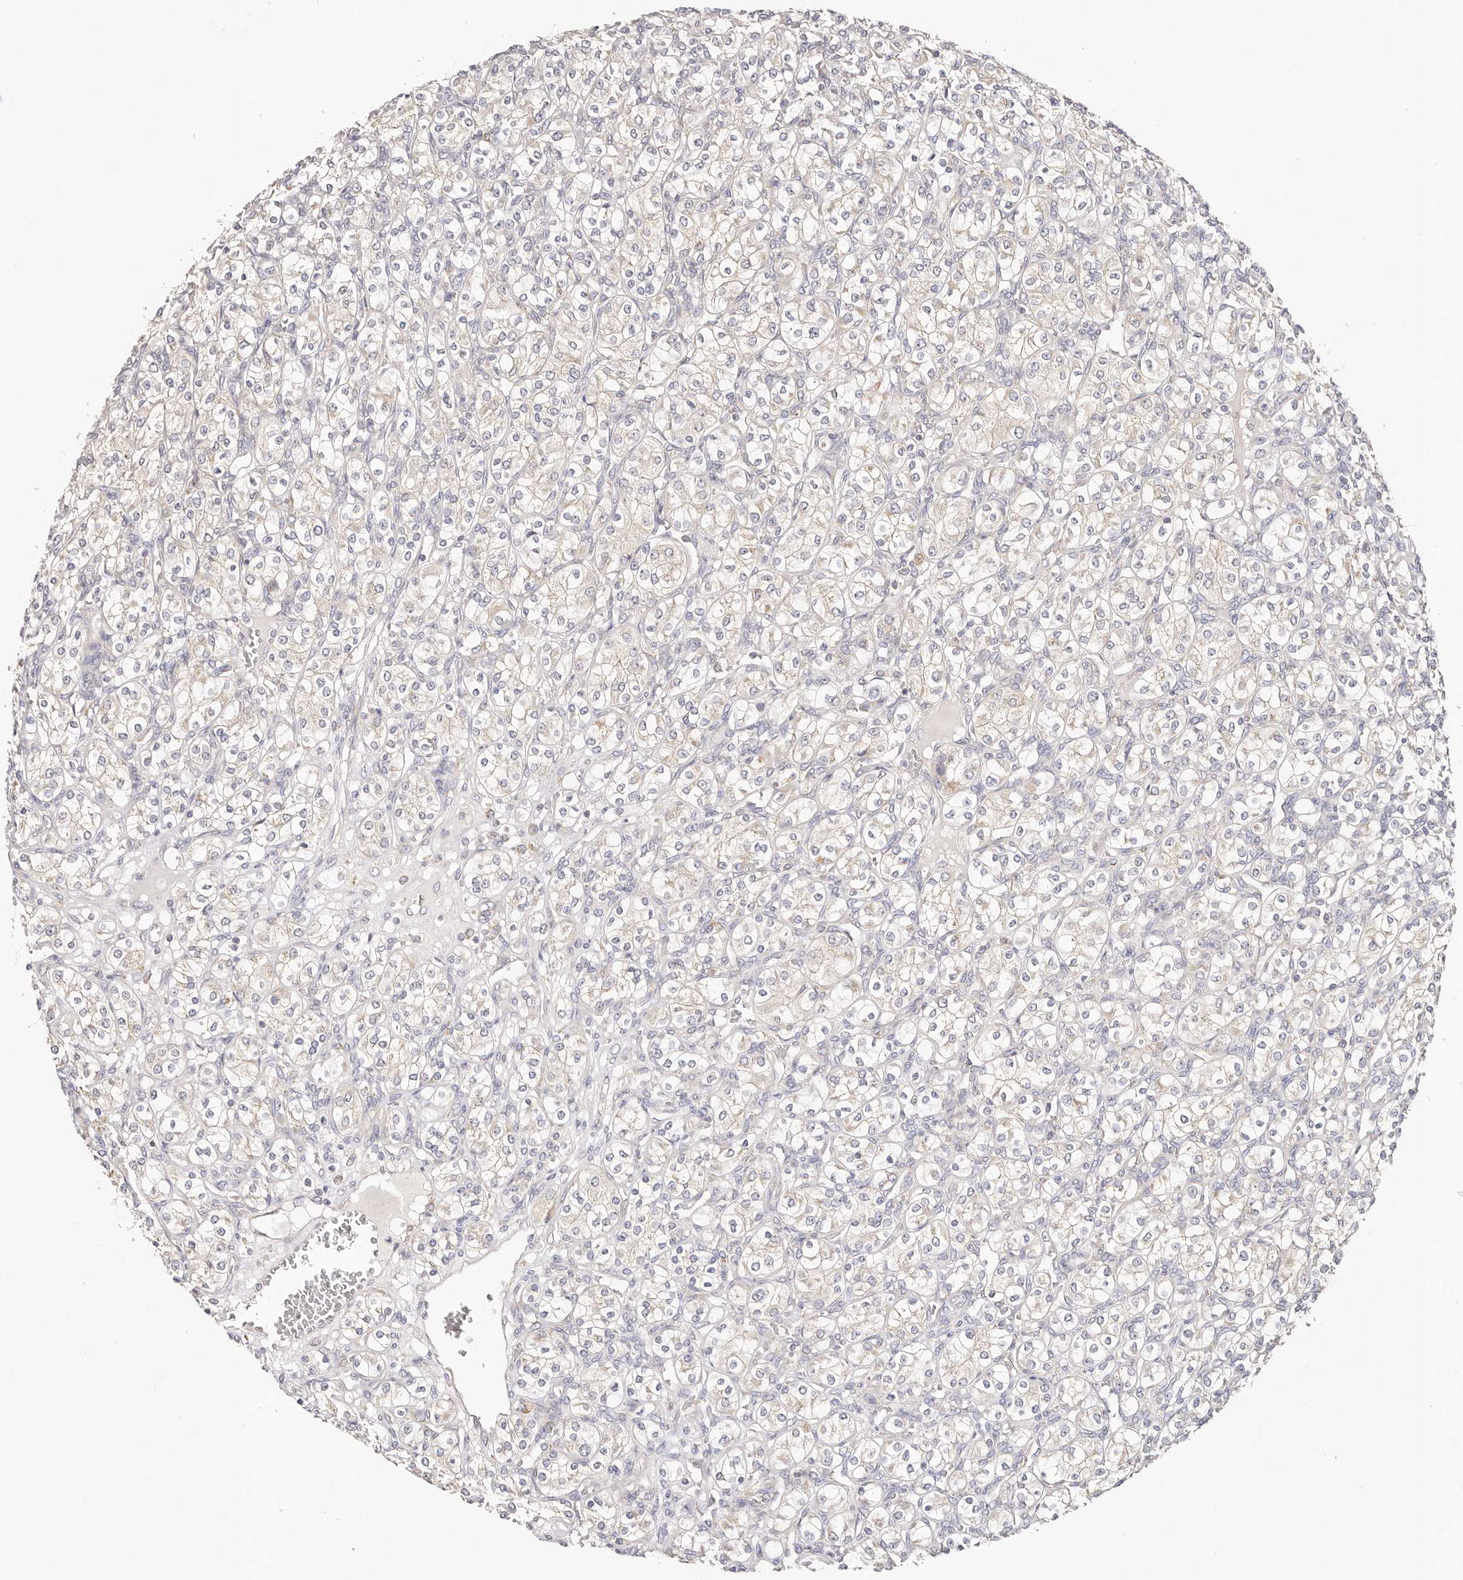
{"staining": {"intensity": "negative", "quantity": "none", "location": "none"}, "tissue": "renal cancer", "cell_type": "Tumor cells", "image_type": "cancer", "snomed": [{"axis": "morphology", "description": "Adenocarcinoma, NOS"}, {"axis": "topography", "description": "Kidney"}], "caption": "This is a image of immunohistochemistry staining of renal cancer, which shows no positivity in tumor cells.", "gene": "GNA13", "patient": {"sex": "male", "age": 77}}